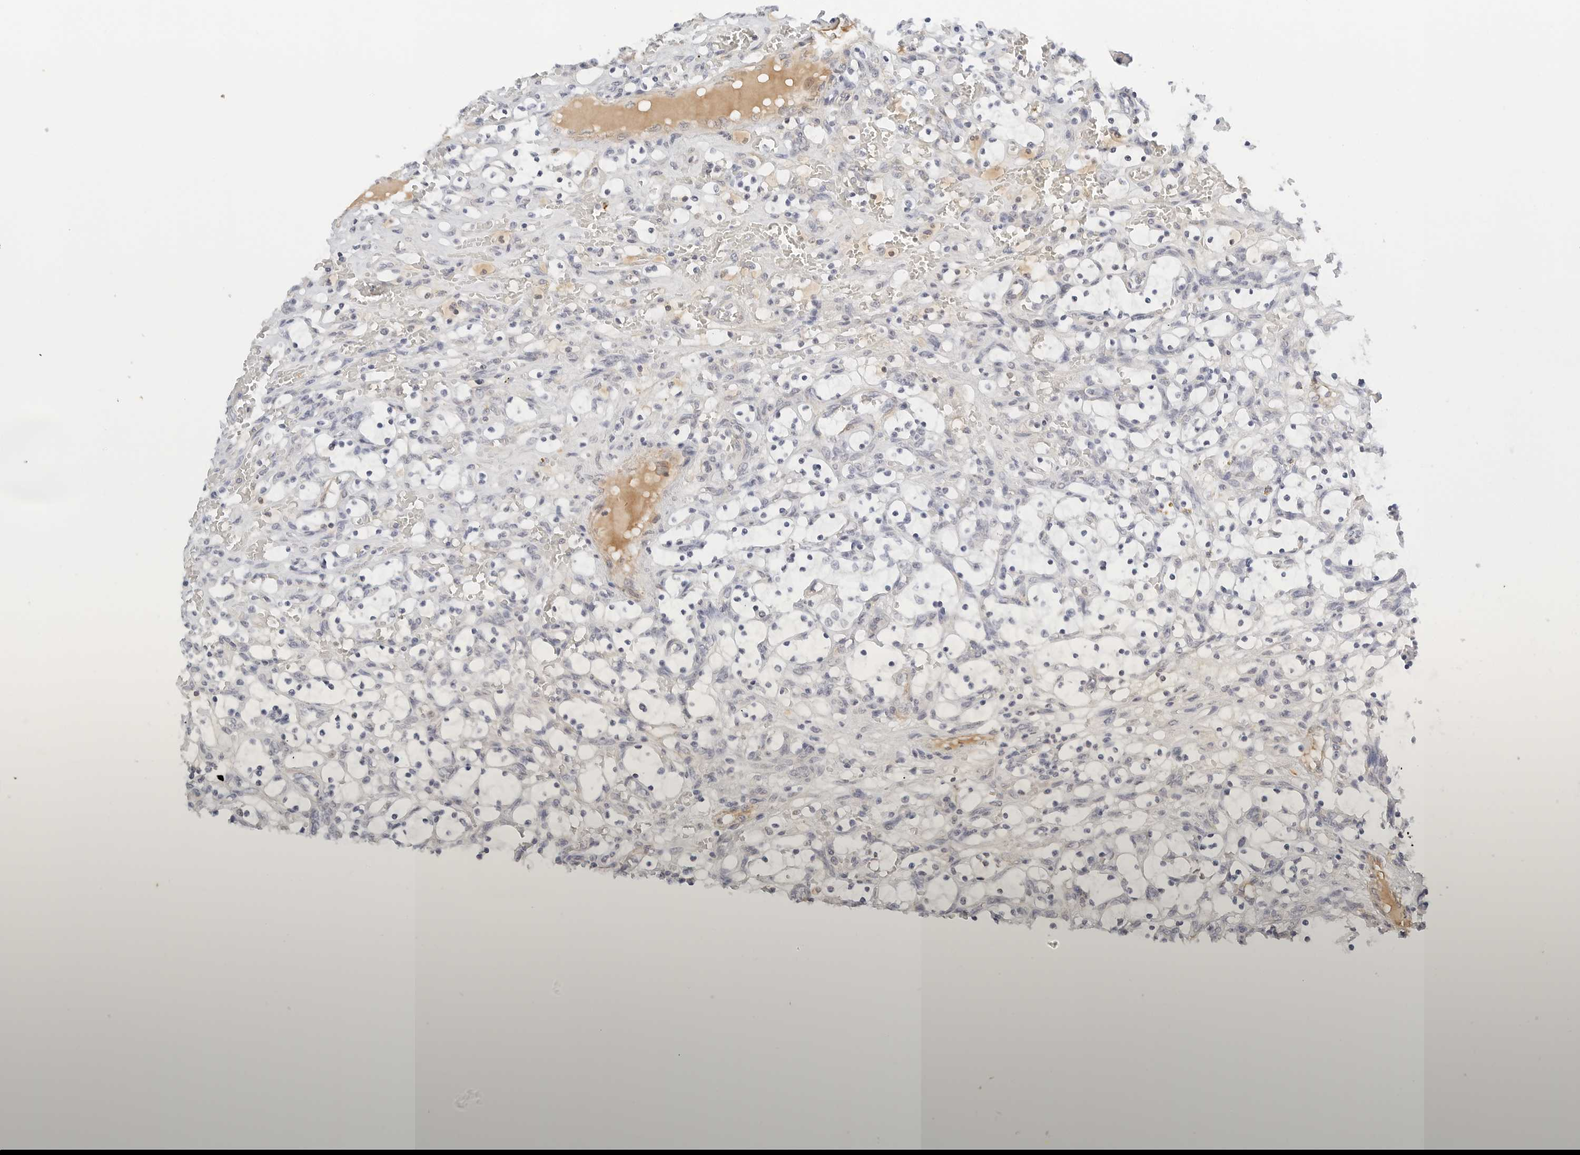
{"staining": {"intensity": "negative", "quantity": "none", "location": "none"}, "tissue": "renal cancer", "cell_type": "Tumor cells", "image_type": "cancer", "snomed": [{"axis": "morphology", "description": "Adenocarcinoma, NOS"}, {"axis": "topography", "description": "Kidney"}], "caption": "High magnification brightfield microscopy of renal adenocarcinoma stained with DAB (brown) and counterstained with hematoxylin (blue): tumor cells show no significant staining.", "gene": "PKDCC", "patient": {"sex": "female", "age": 69}}